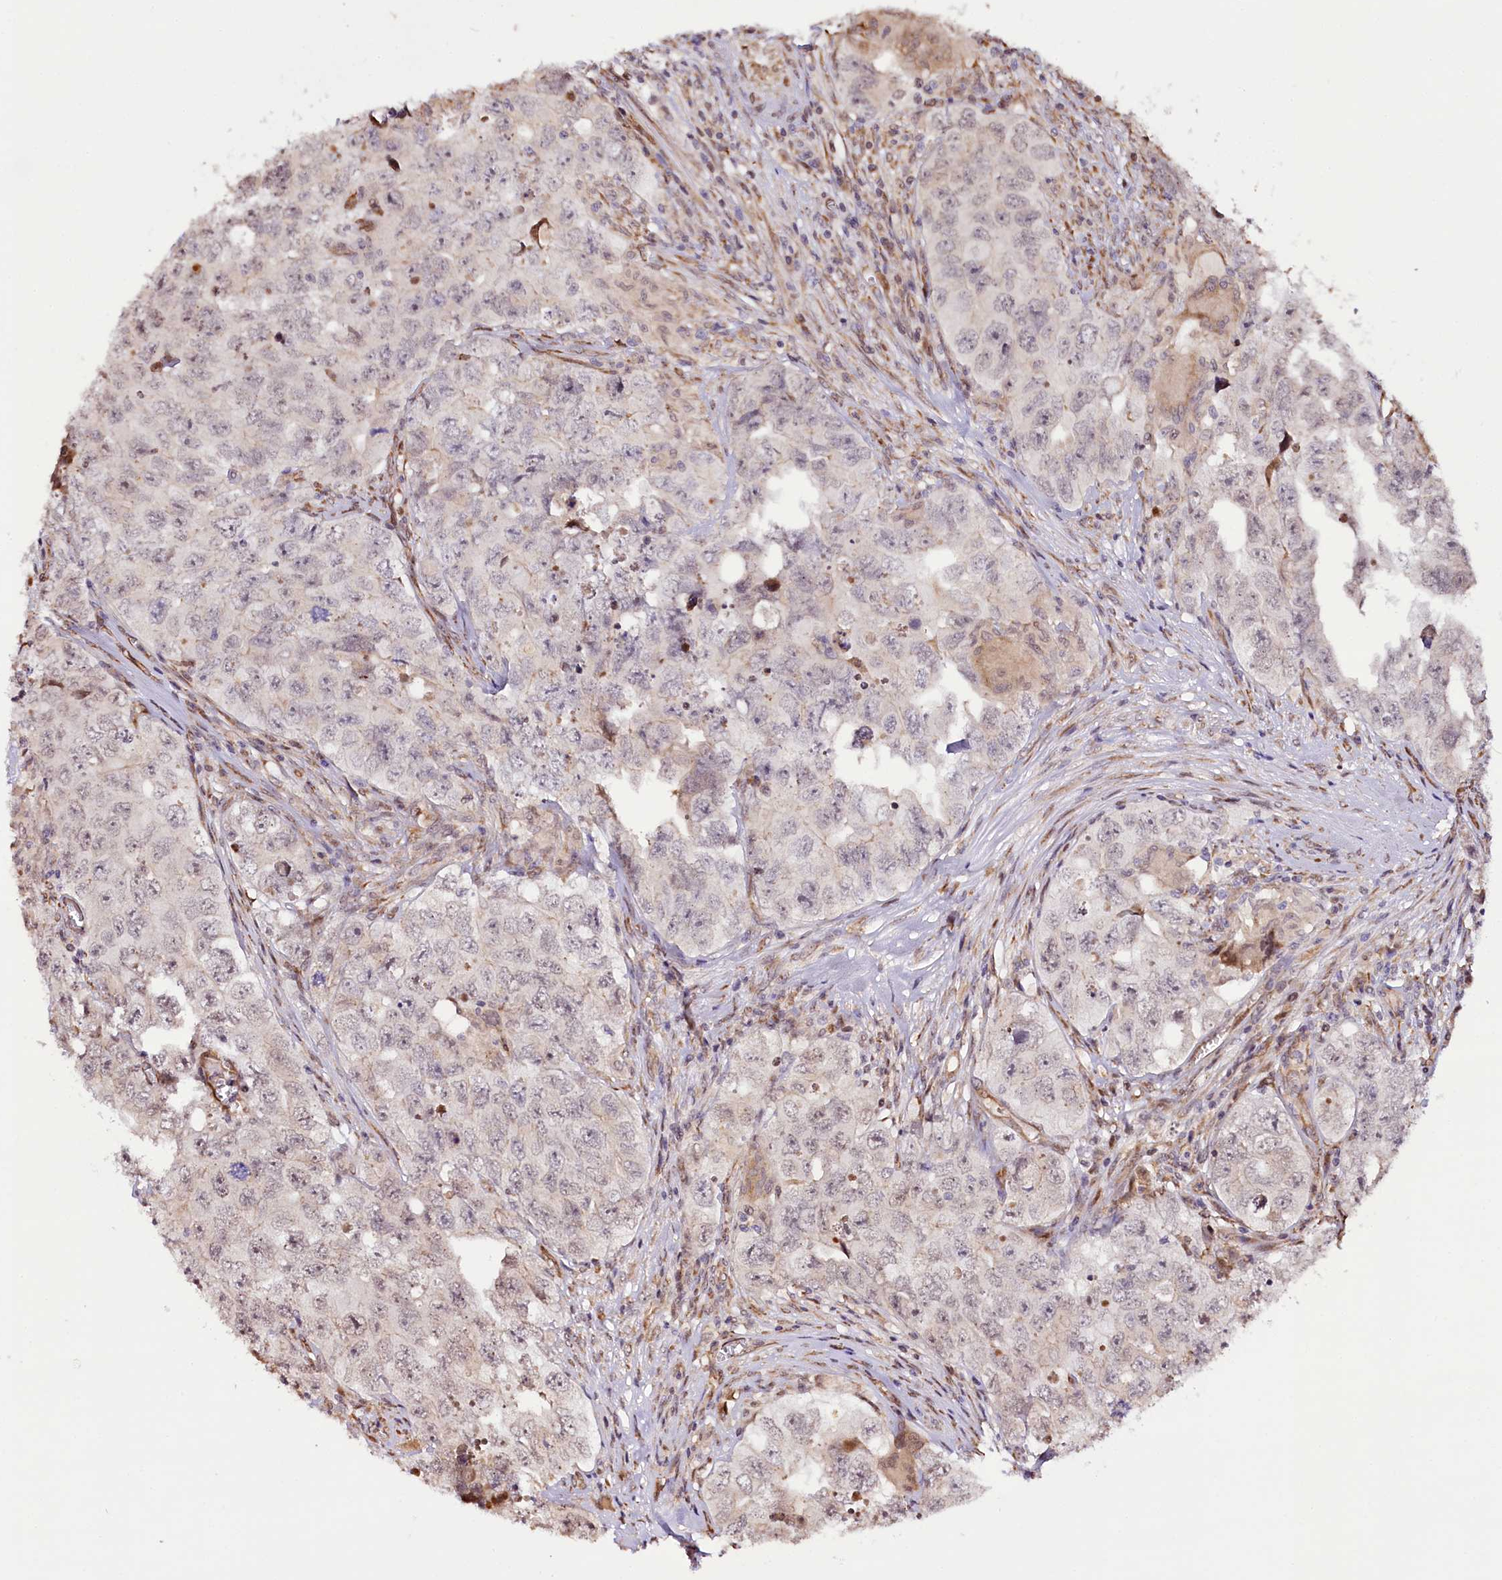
{"staining": {"intensity": "negative", "quantity": "none", "location": "none"}, "tissue": "testis cancer", "cell_type": "Tumor cells", "image_type": "cancer", "snomed": [{"axis": "morphology", "description": "Seminoma, NOS"}, {"axis": "morphology", "description": "Carcinoma, Embryonal, NOS"}, {"axis": "topography", "description": "Testis"}], "caption": "IHC histopathology image of neoplastic tissue: testis embryonal carcinoma stained with DAB exhibits no significant protein positivity in tumor cells. The staining is performed using DAB (3,3'-diaminobenzidine) brown chromogen with nuclei counter-stained in using hematoxylin.", "gene": "CUTC", "patient": {"sex": "male", "age": 43}}